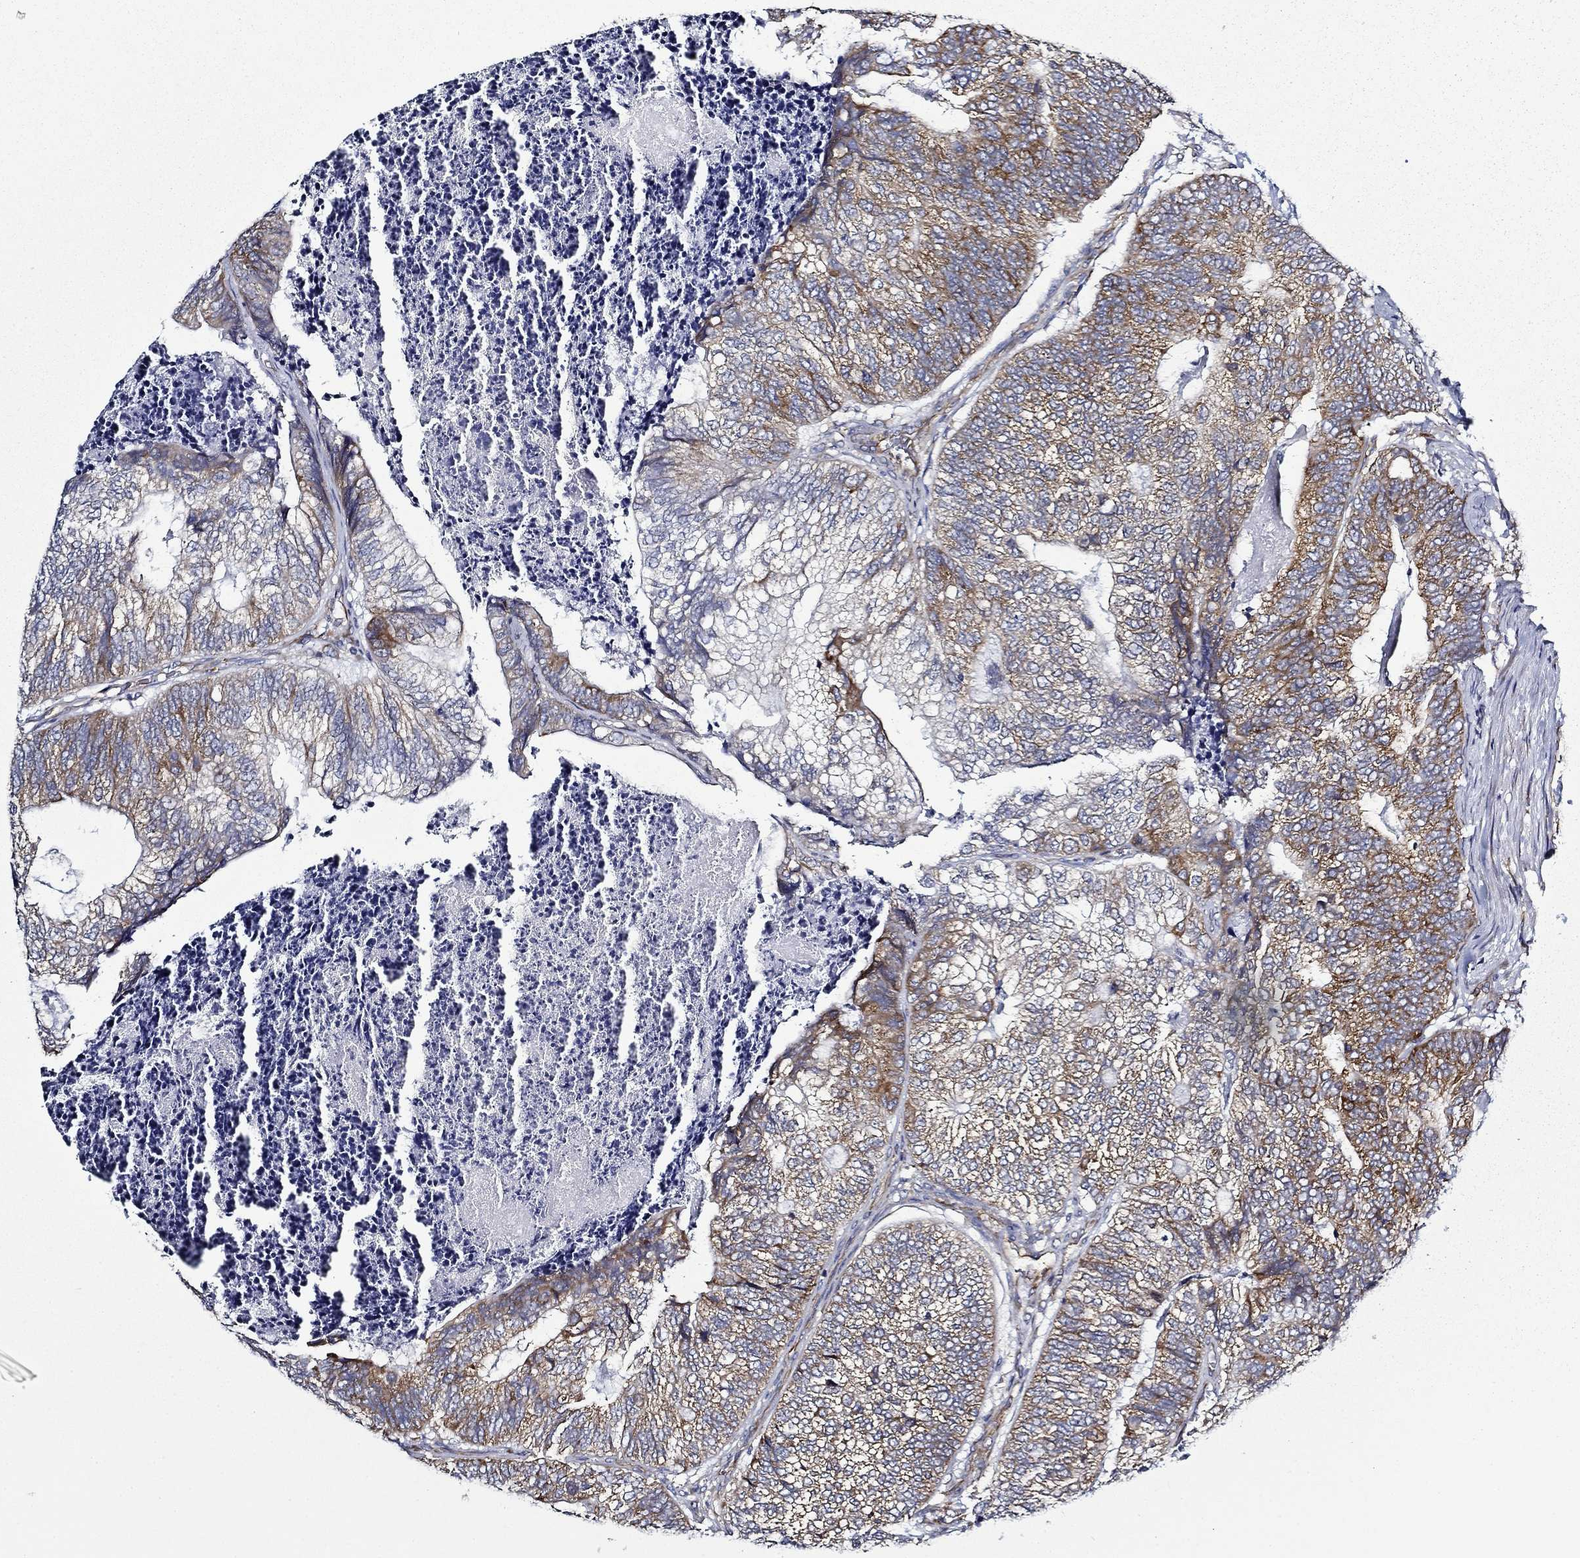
{"staining": {"intensity": "strong", "quantity": "<25%", "location": "cytoplasmic/membranous"}, "tissue": "colorectal cancer", "cell_type": "Tumor cells", "image_type": "cancer", "snomed": [{"axis": "morphology", "description": "Adenocarcinoma, NOS"}, {"axis": "topography", "description": "Colon"}], "caption": "Brown immunohistochemical staining in human colorectal adenocarcinoma shows strong cytoplasmic/membranous staining in approximately <25% of tumor cells.", "gene": "FXR1", "patient": {"sex": "female", "age": 67}}